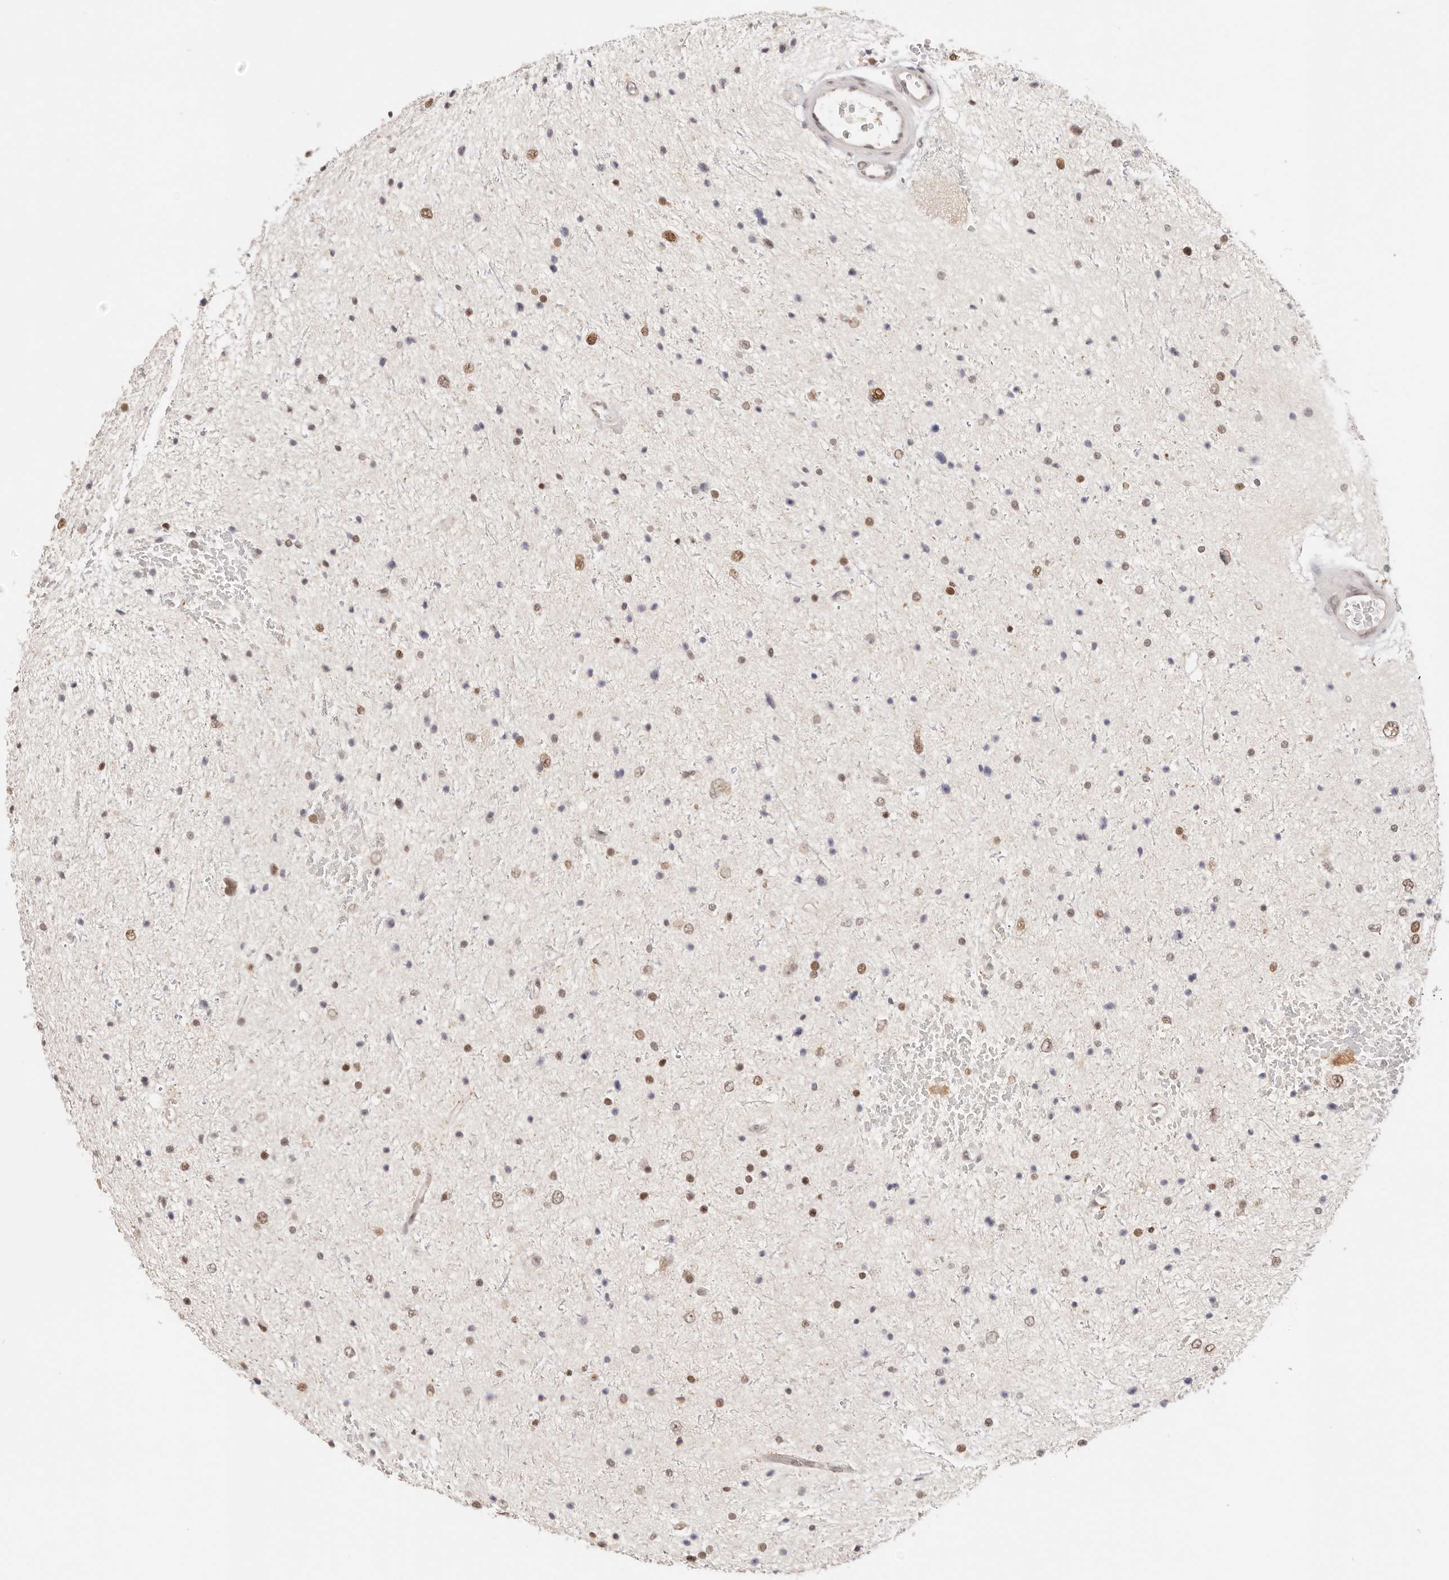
{"staining": {"intensity": "moderate", "quantity": "25%-75%", "location": "nuclear"}, "tissue": "glioma", "cell_type": "Tumor cells", "image_type": "cancer", "snomed": [{"axis": "morphology", "description": "Glioma, malignant, Low grade"}, {"axis": "topography", "description": "Brain"}], "caption": "Tumor cells display moderate nuclear positivity in approximately 25%-75% of cells in glioma. The staining is performed using DAB brown chromogen to label protein expression. The nuclei are counter-stained blue using hematoxylin.", "gene": "RFC3", "patient": {"sex": "female", "age": 37}}